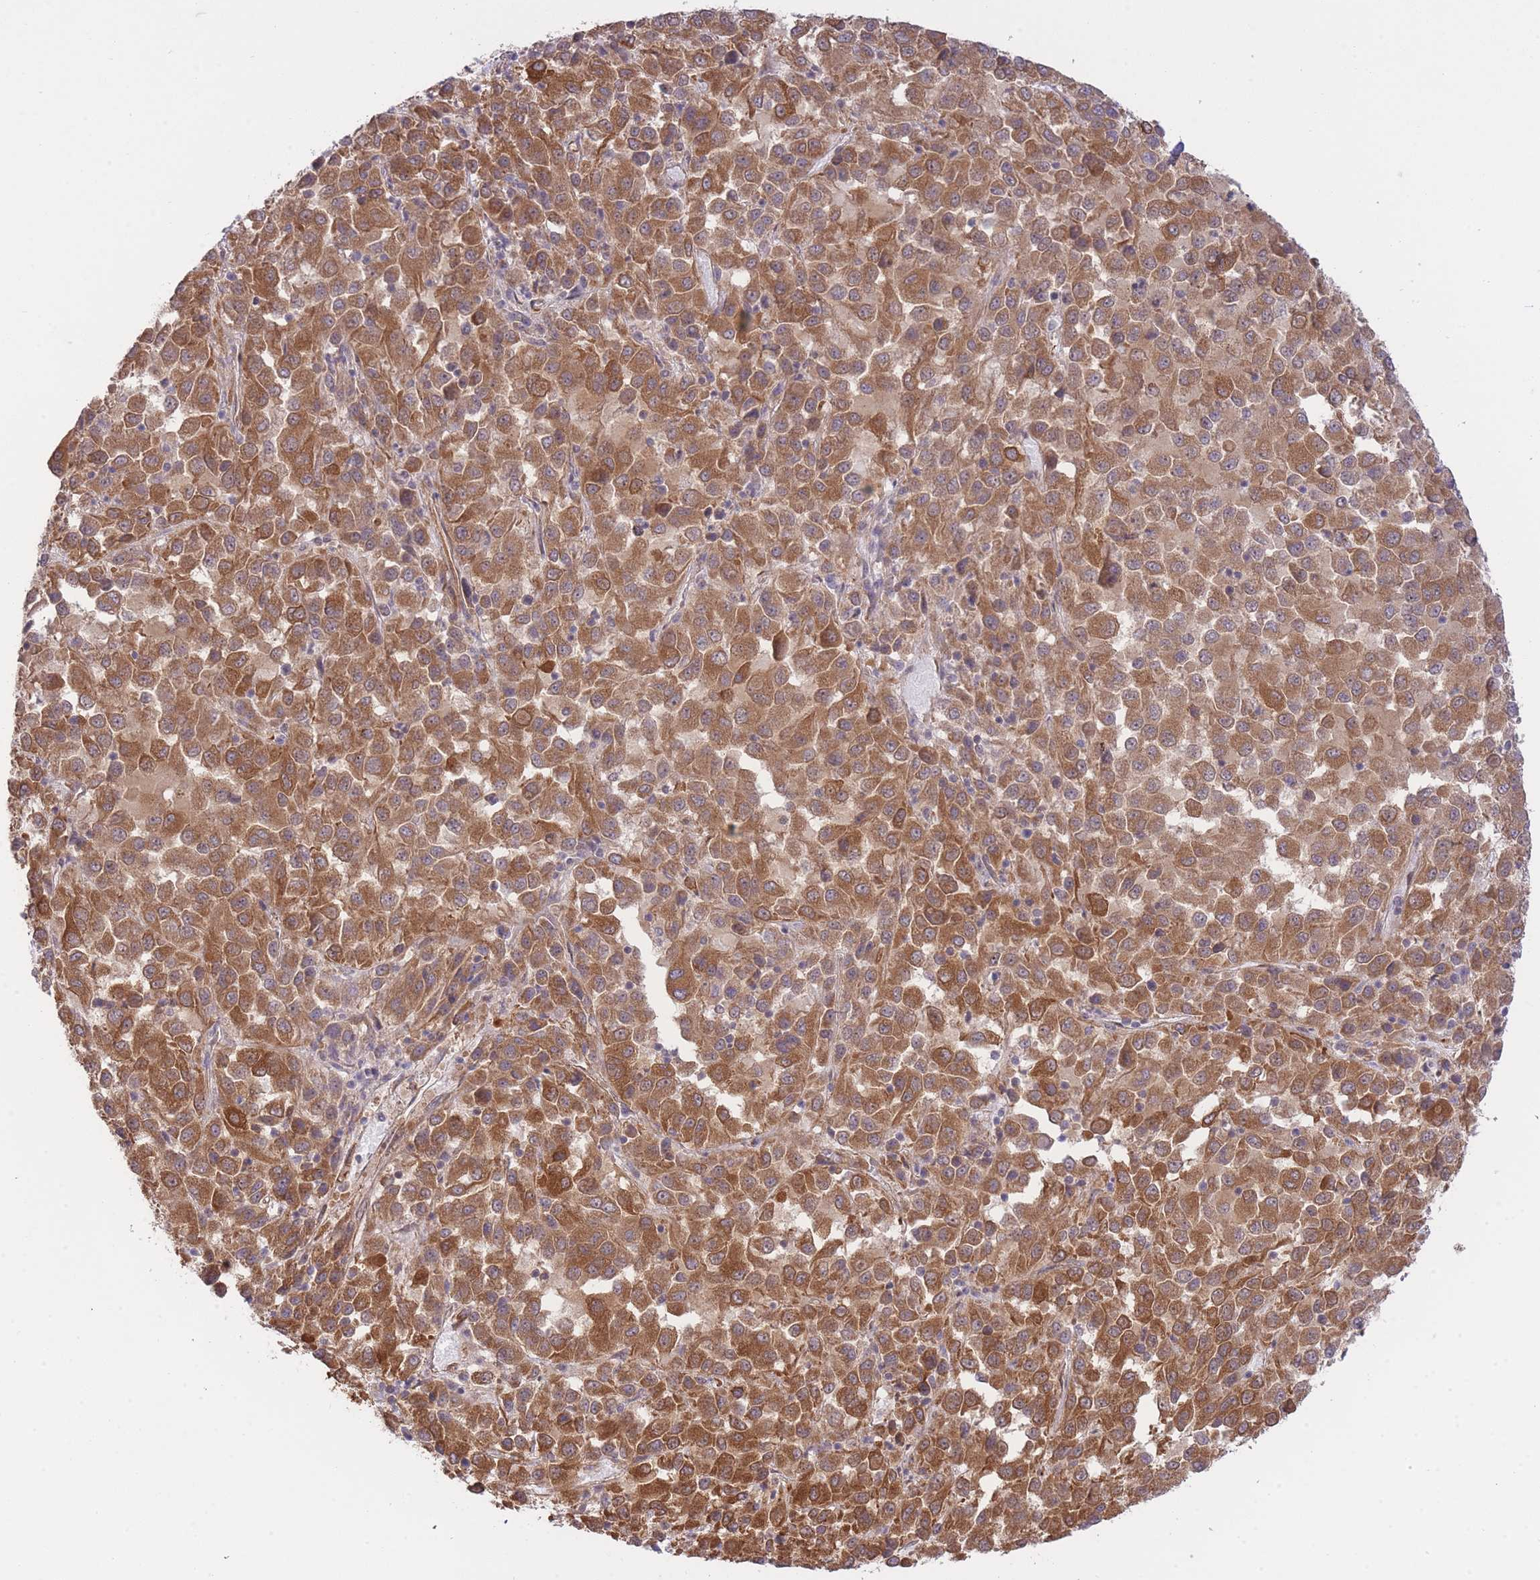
{"staining": {"intensity": "moderate", "quantity": ">75%", "location": "cytoplasmic/membranous"}, "tissue": "melanoma", "cell_type": "Tumor cells", "image_type": "cancer", "snomed": [{"axis": "morphology", "description": "Malignant melanoma, Metastatic site"}, {"axis": "topography", "description": "Lung"}], "caption": "There is medium levels of moderate cytoplasmic/membranous staining in tumor cells of malignant melanoma (metastatic site), as demonstrated by immunohistochemical staining (brown color).", "gene": "EXOSC8", "patient": {"sex": "male", "age": 64}}